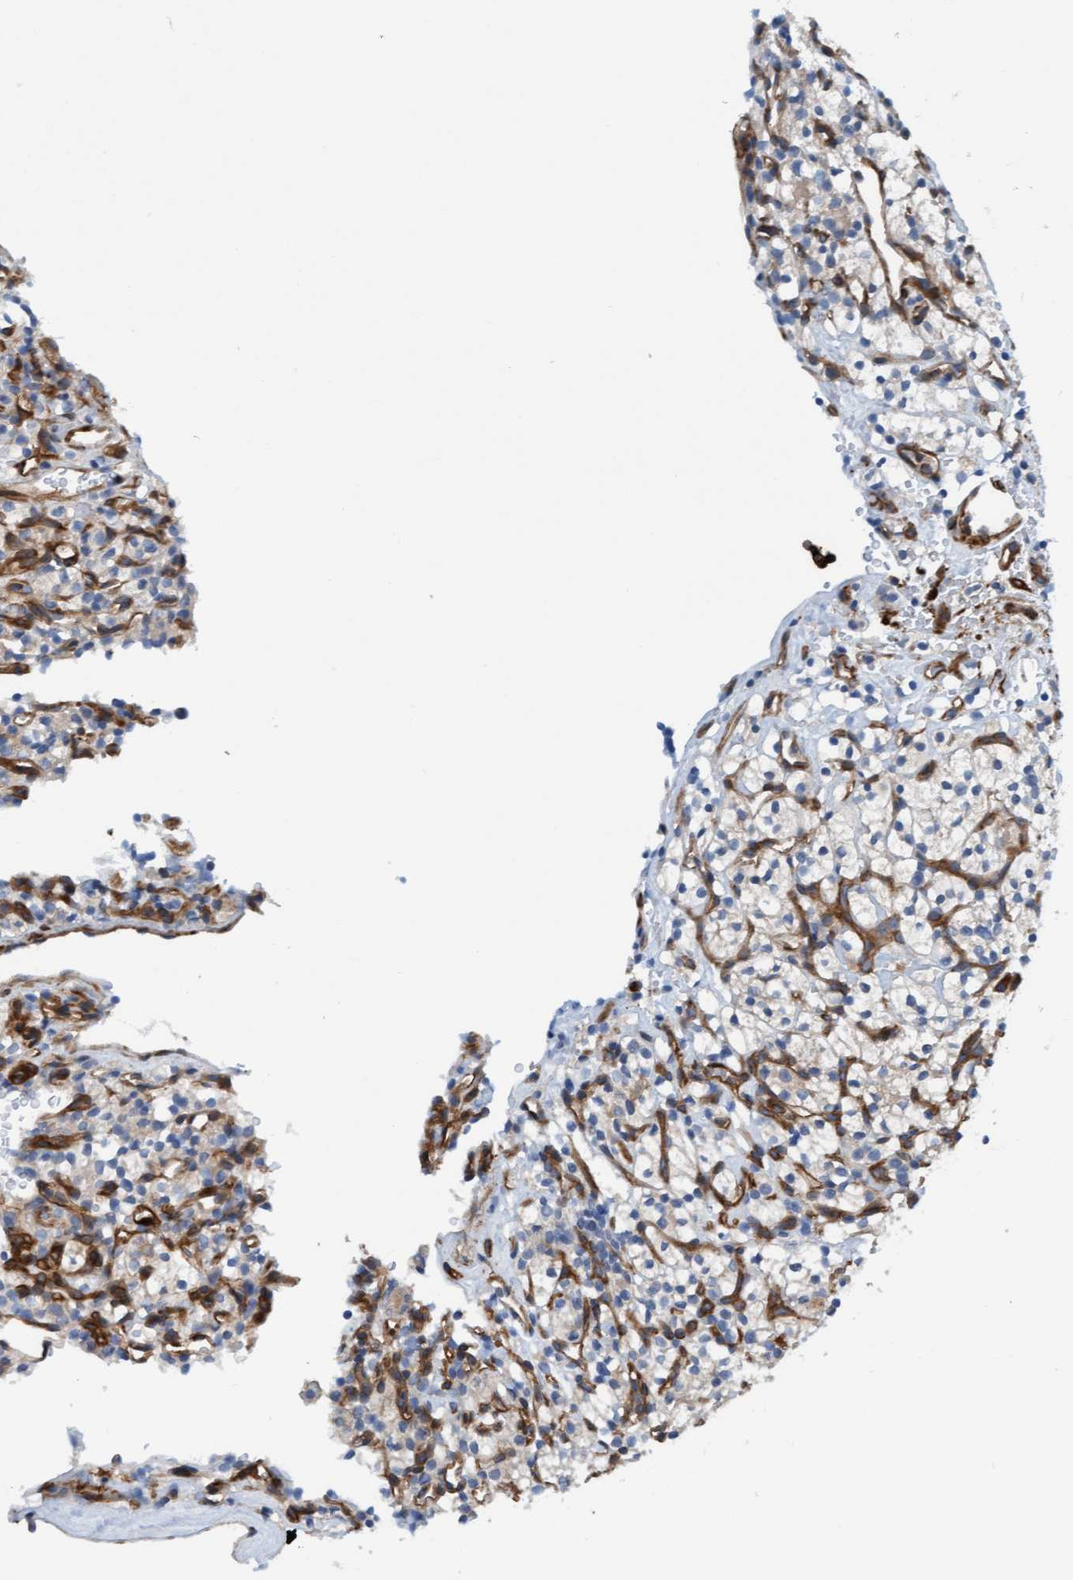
{"staining": {"intensity": "negative", "quantity": "none", "location": "none"}, "tissue": "renal cancer", "cell_type": "Tumor cells", "image_type": "cancer", "snomed": [{"axis": "morphology", "description": "Adenocarcinoma, NOS"}, {"axis": "topography", "description": "Kidney"}], "caption": "A high-resolution image shows immunohistochemistry staining of renal cancer (adenocarcinoma), which exhibits no significant positivity in tumor cells. (IHC, brightfield microscopy, high magnification).", "gene": "FMNL3", "patient": {"sex": "female", "age": 57}}